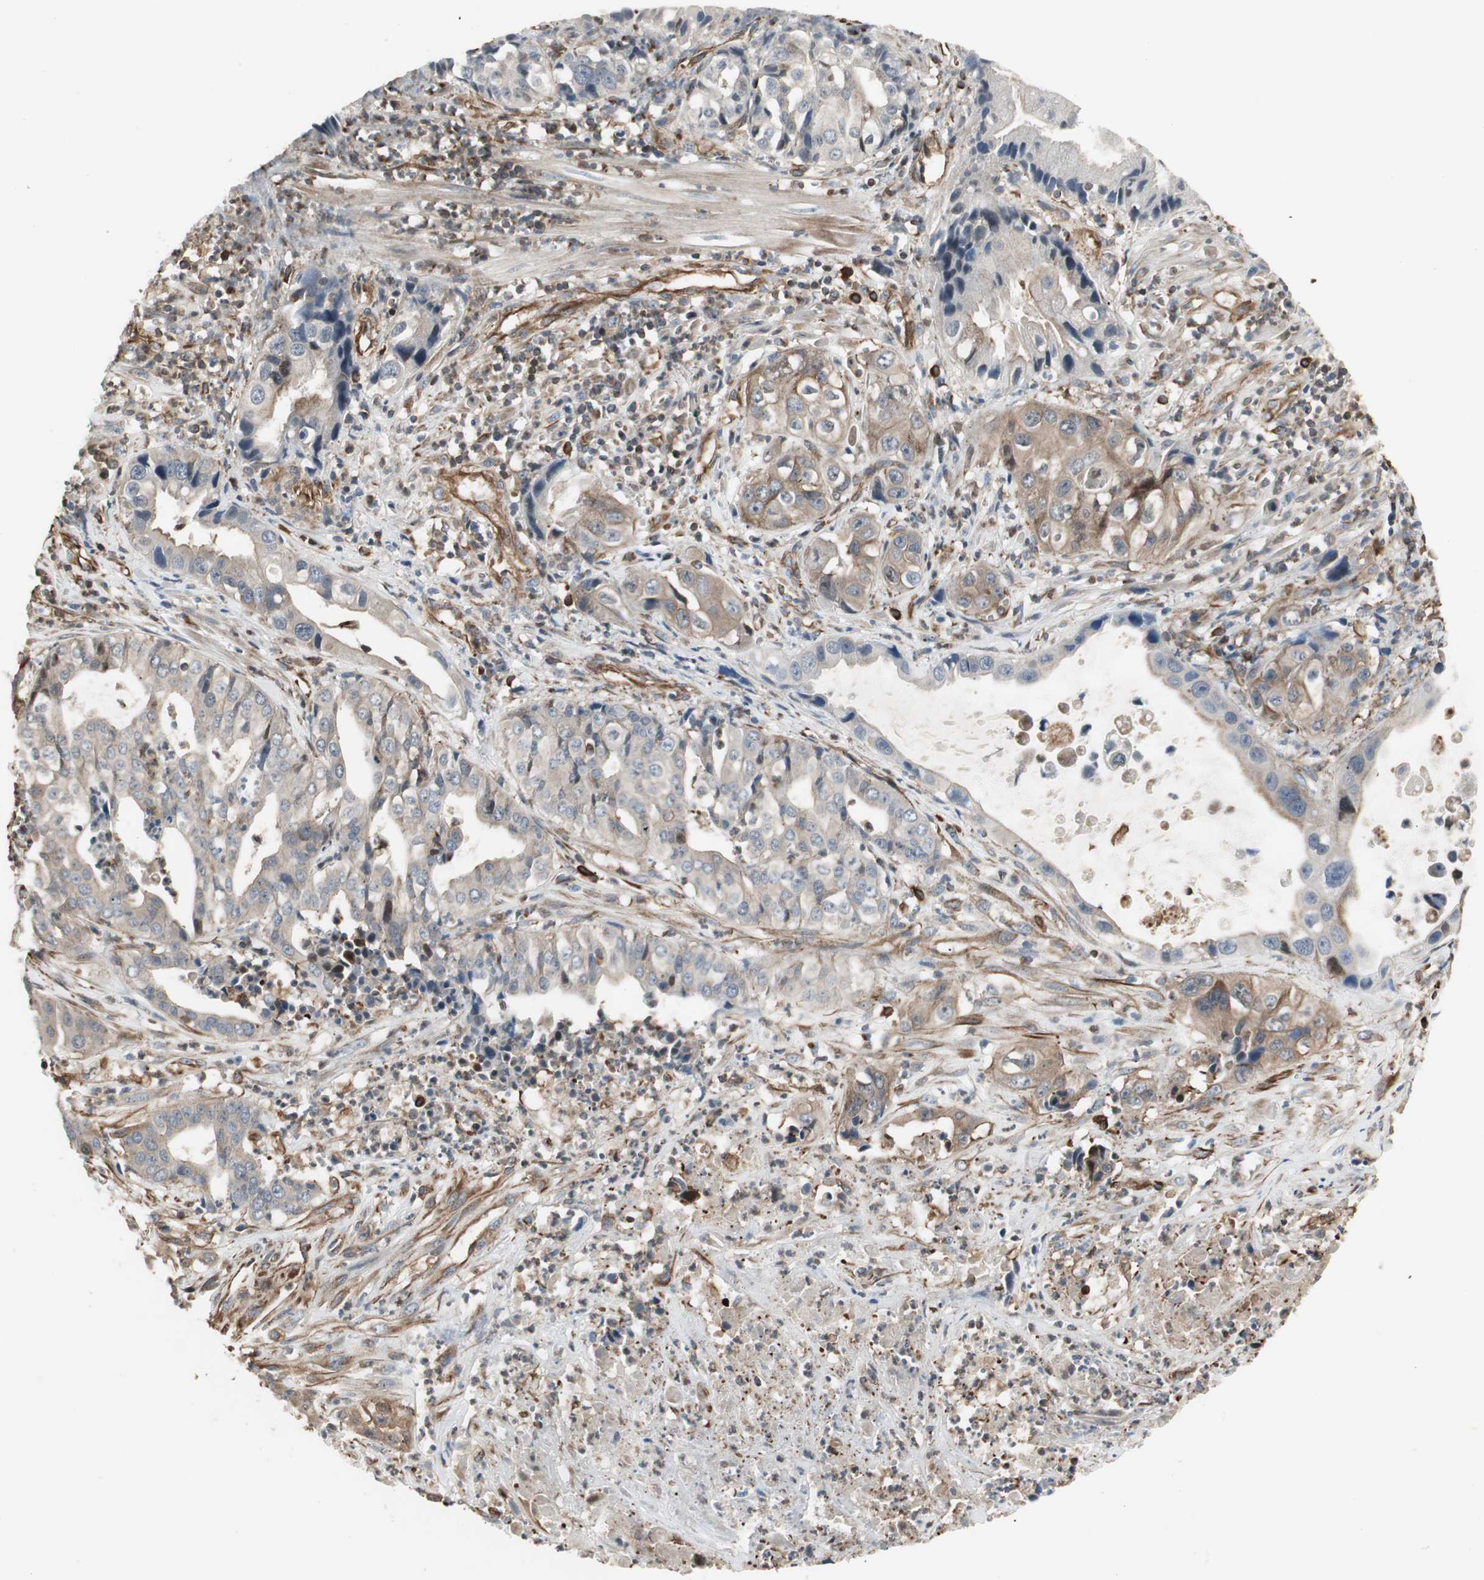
{"staining": {"intensity": "weak", "quantity": ">75%", "location": "cytoplasmic/membranous"}, "tissue": "liver cancer", "cell_type": "Tumor cells", "image_type": "cancer", "snomed": [{"axis": "morphology", "description": "Cholangiocarcinoma"}, {"axis": "topography", "description": "Liver"}], "caption": "Protein staining exhibits weak cytoplasmic/membranous staining in about >75% of tumor cells in liver cancer (cholangiocarcinoma).", "gene": "MAD2L2", "patient": {"sex": "female", "age": 61}}